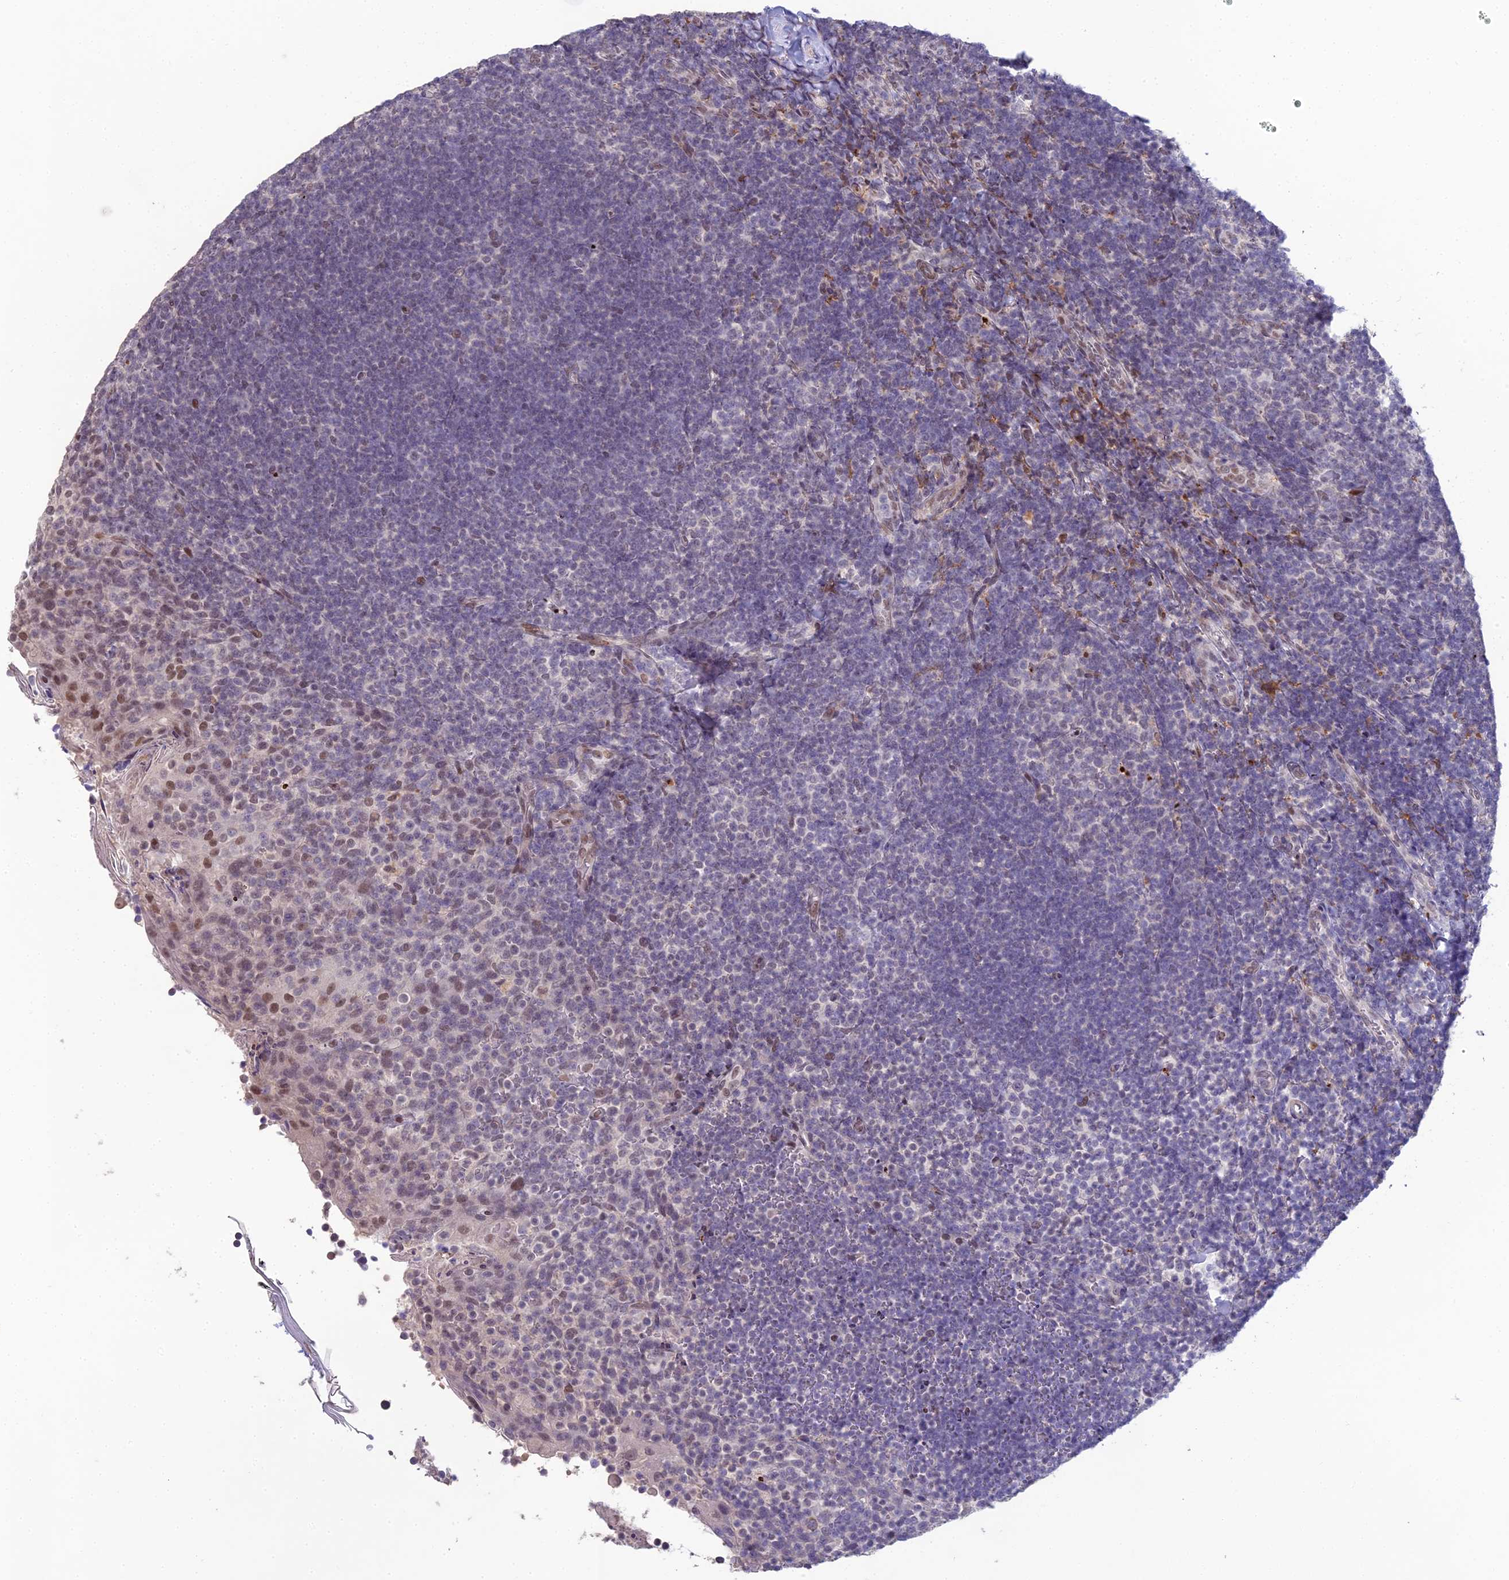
{"staining": {"intensity": "moderate", "quantity": ">75%", "location": "nuclear"}, "tissue": "tonsil", "cell_type": "Germinal center cells", "image_type": "normal", "snomed": [{"axis": "morphology", "description": "Normal tissue, NOS"}, {"axis": "topography", "description": "Tonsil"}], "caption": "This image exhibits immunohistochemistry (IHC) staining of unremarkable human tonsil, with medium moderate nuclear staining in about >75% of germinal center cells.", "gene": "ABHD17A", "patient": {"sex": "female", "age": 10}}